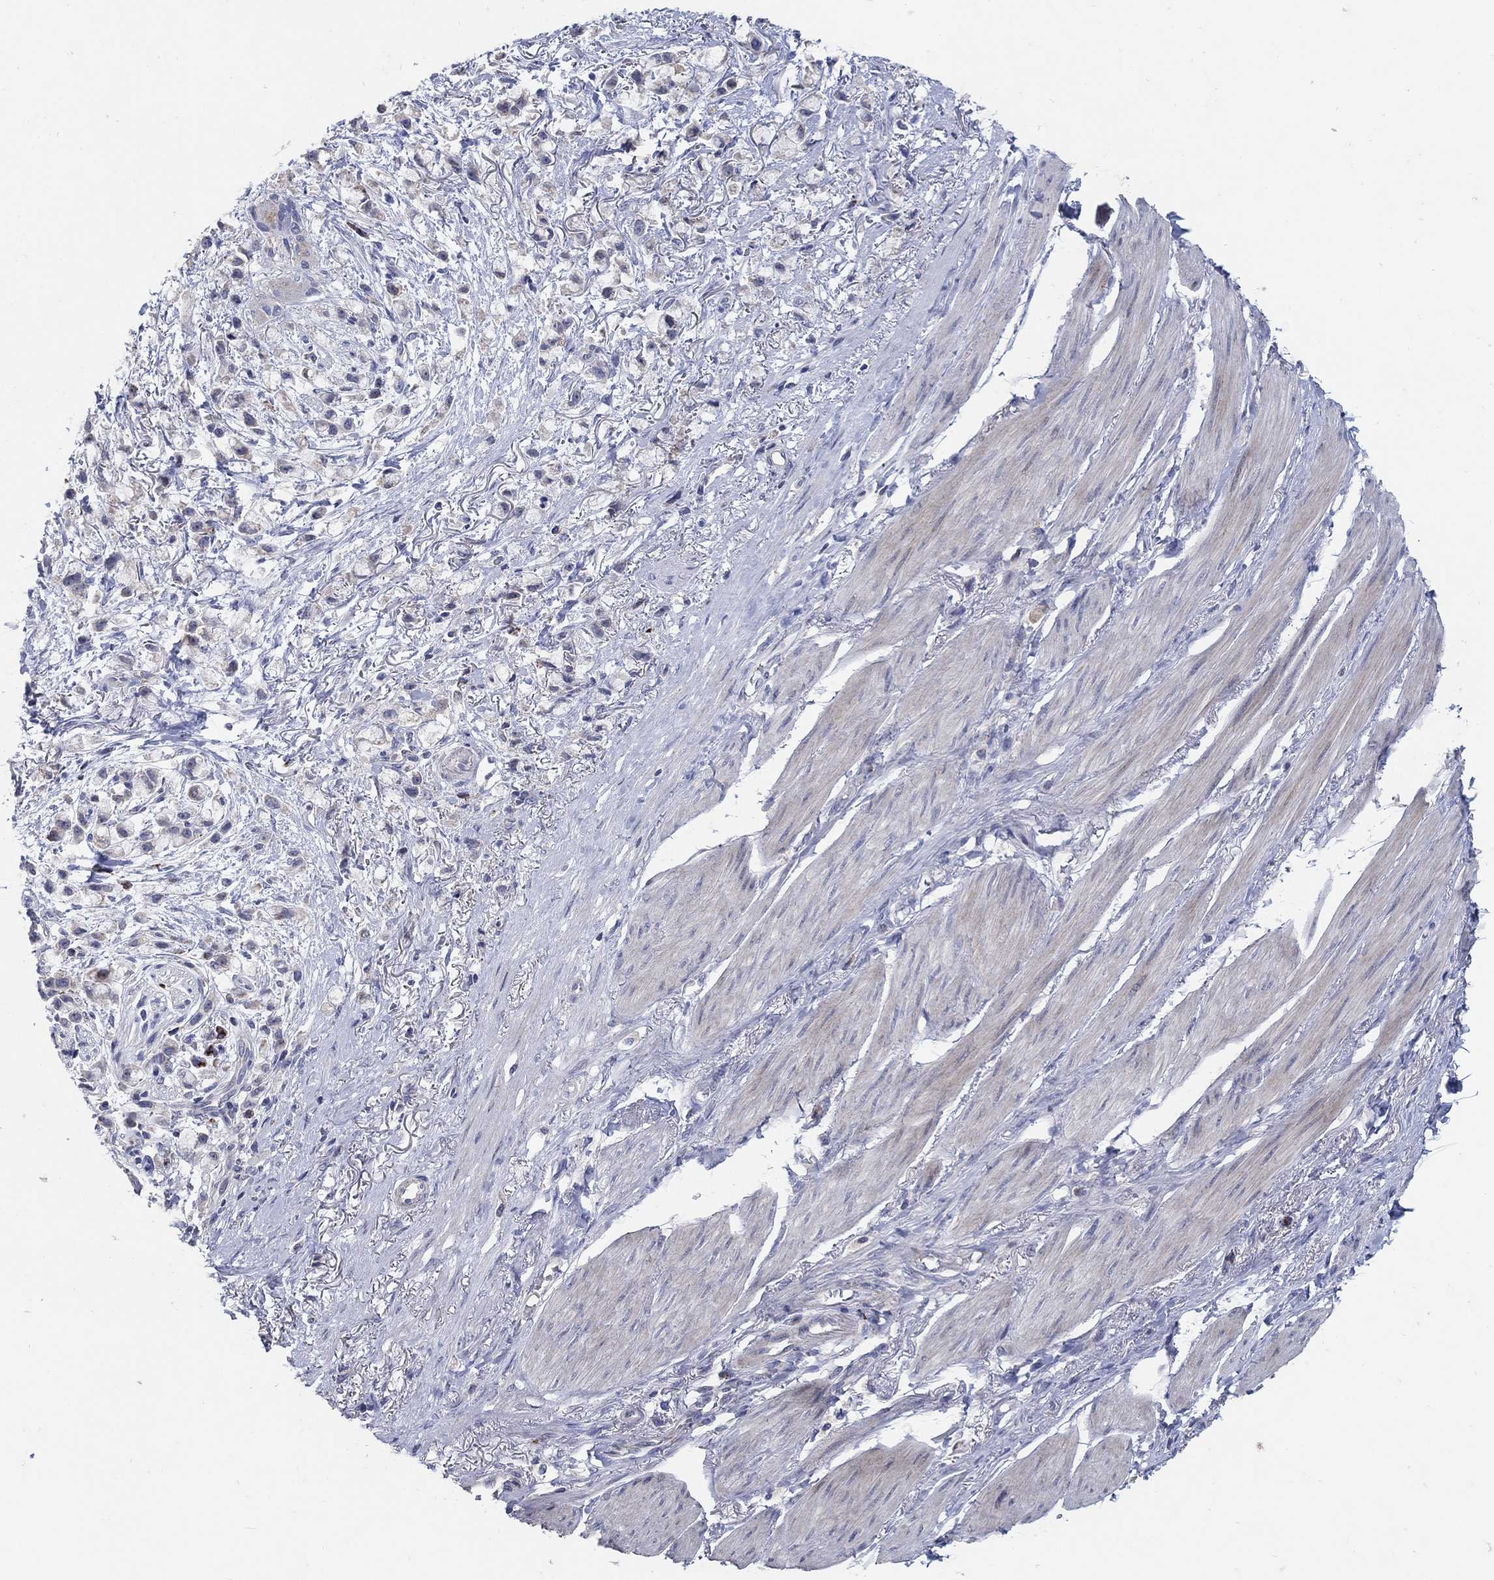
{"staining": {"intensity": "negative", "quantity": "none", "location": "none"}, "tissue": "stomach cancer", "cell_type": "Tumor cells", "image_type": "cancer", "snomed": [{"axis": "morphology", "description": "Adenocarcinoma, NOS"}, {"axis": "topography", "description": "Stomach"}], "caption": "Immunohistochemistry histopathology image of neoplastic tissue: human stomach cancer stained with DAB shows no significant protein expression in tumor cells.", "gene": "HMX2", "patient": {"sex": "female", "age": 81}}